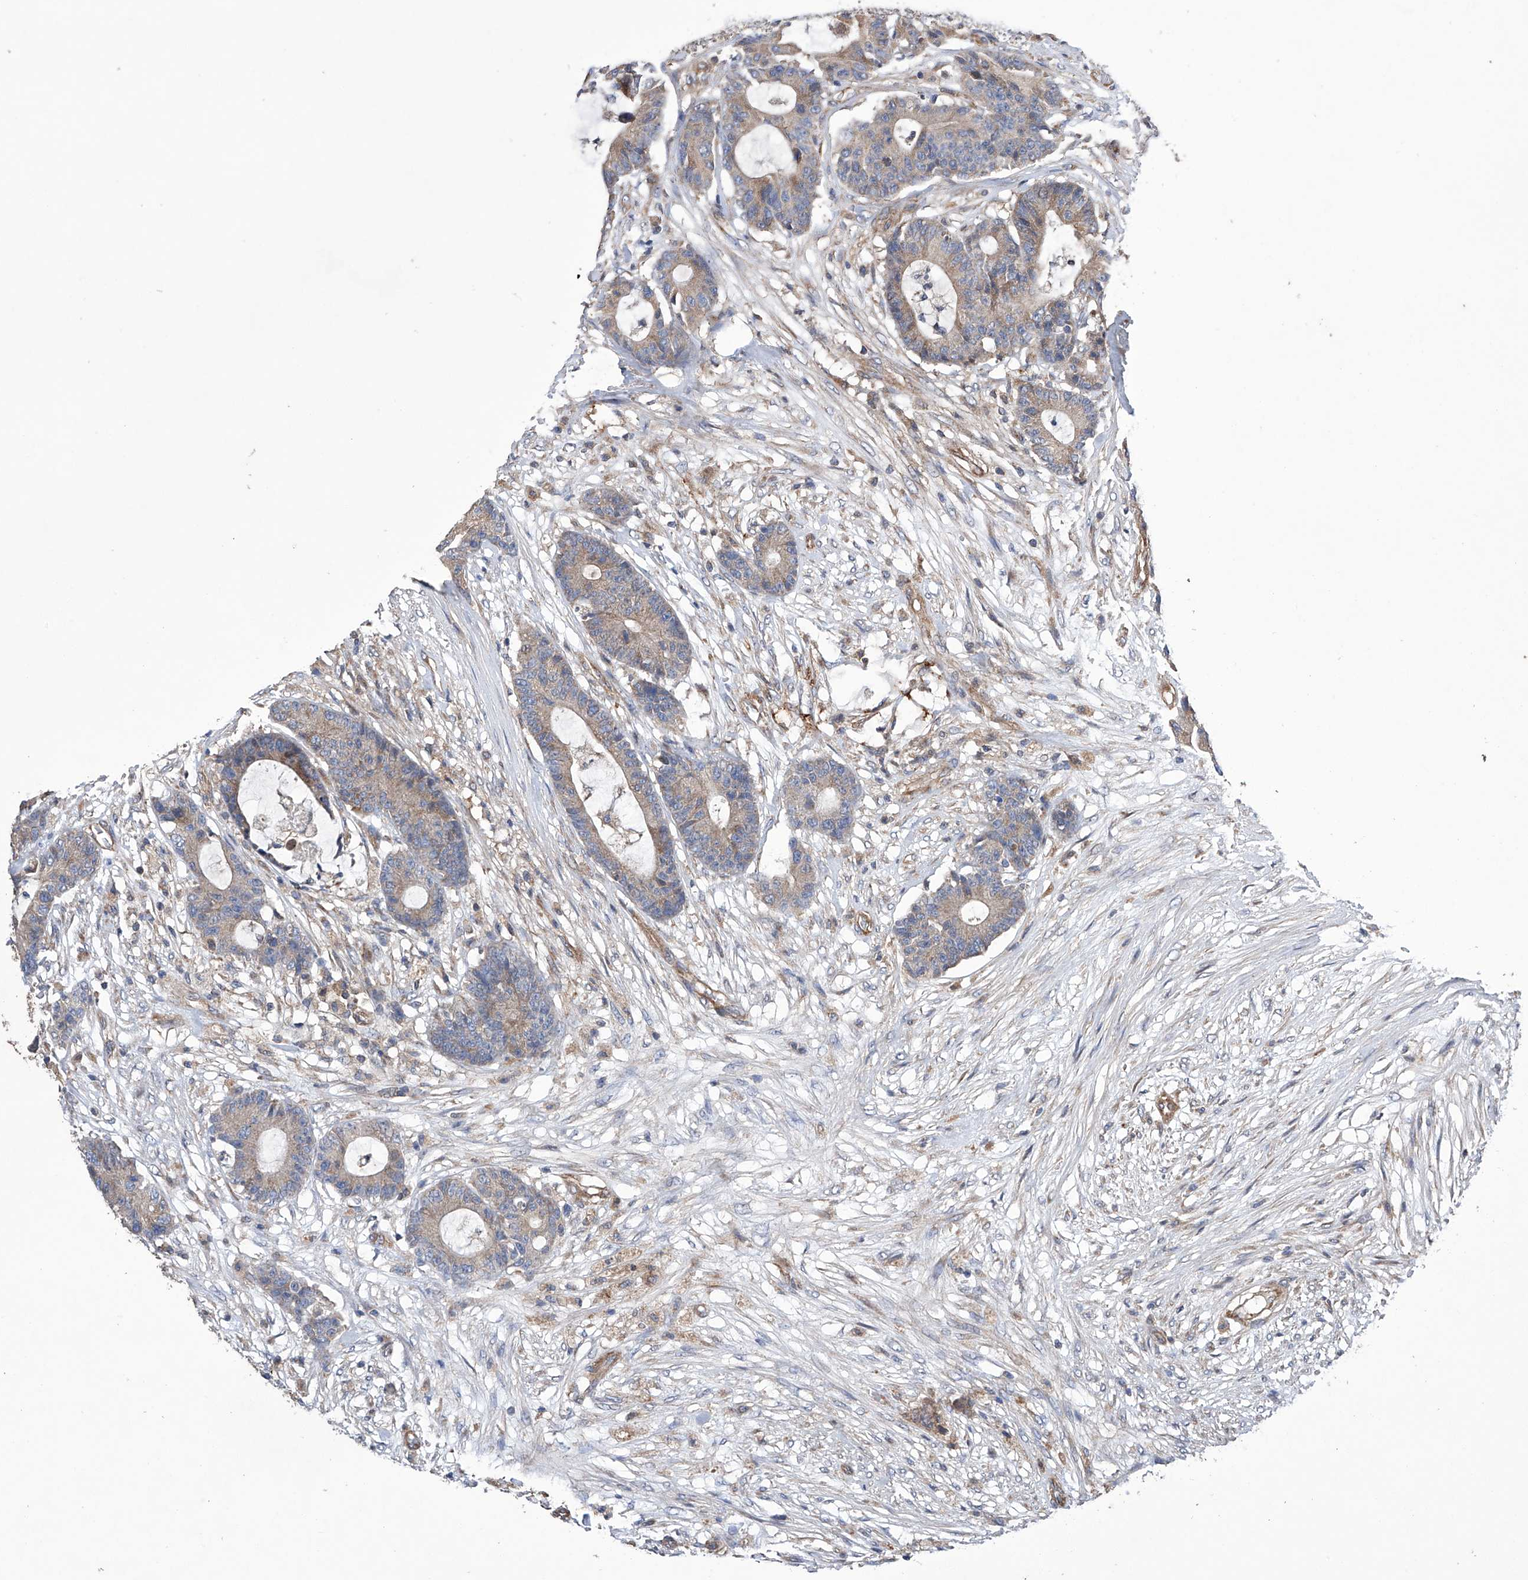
{"staining": {"intensity": "weak", "quantity": ">75%", "location": "cytoplasmic/membranous"}, "tissue": "colorectal cancer", "cell_type": "Tumor cells", "image_type": "cancer", "snomed": [{"axis": "morphology", "description": "Adenocarcinoma, NOS"}, {"axis": "topography", "description": "Colon"}], "caption": "Brown immunohistochemical staining in human colorectal cancer (adenocarcinoma) reveals weak cytoplasmic/membranous expression in approximately >75% of tumor cells.", "gene": "EFCAB2", "patient": {"sex": "female", "age": 84}}